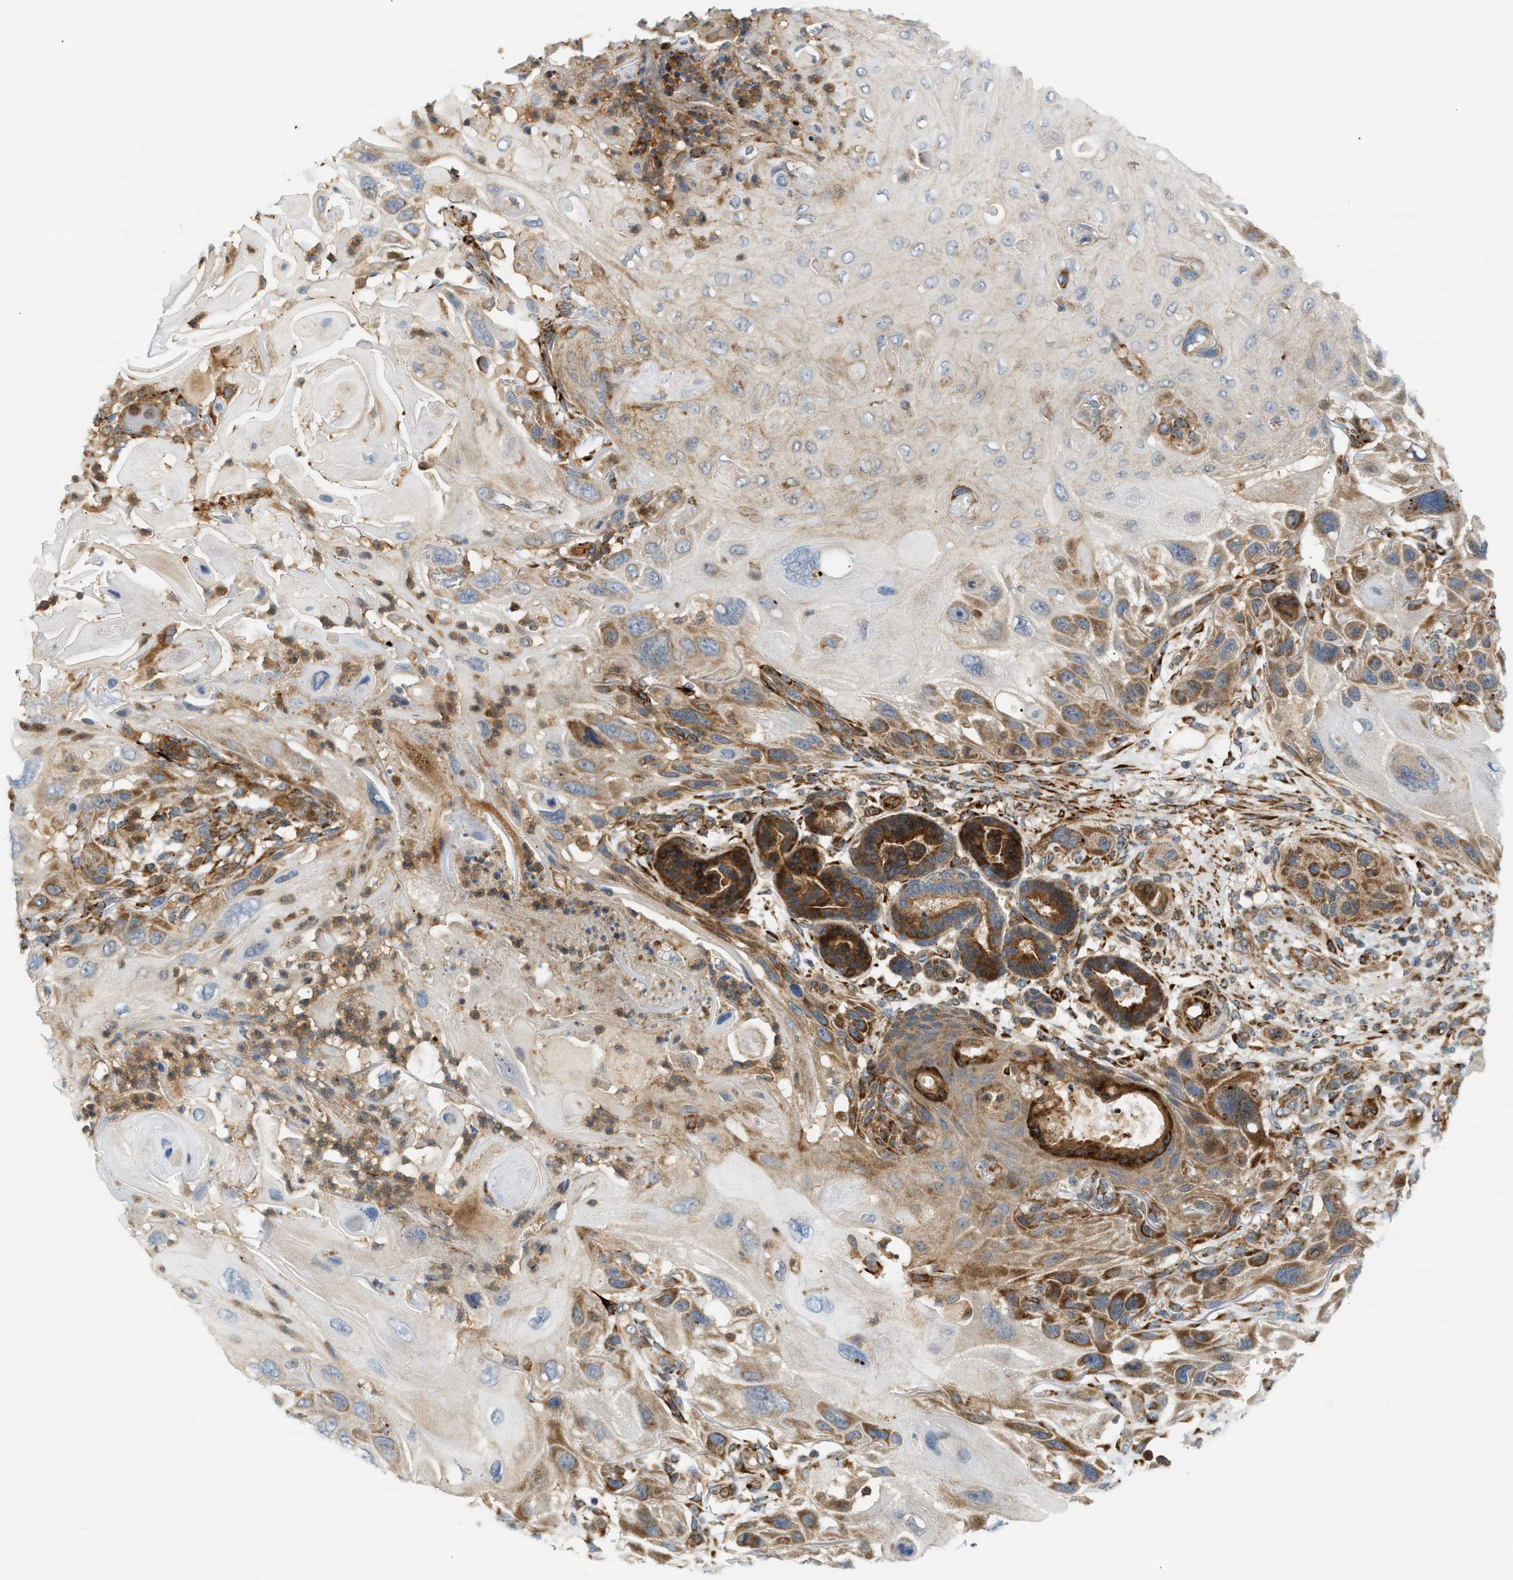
{"staining": {"intensity": "moderate", "quantity": ">75%", "location": "cytoplasmic/membranous"}, "tissue": "skin cancer", "cell_type": "Tumor cells", "image_type": "cancer", "snomed": [{"axis": "morphology", "description": "Squamous cell carcinoma, NOS"}, {"axis": "topography", "description": "Skin"}], "caption": "The image shows immunohistochemical staining of skin cancer. There is moderate cytoplasmic/membranous expression is appreciated in approximately >75% of tumor cells.", "gene": "PLCG2", "patient": {"sex": "female", "age": 77}}